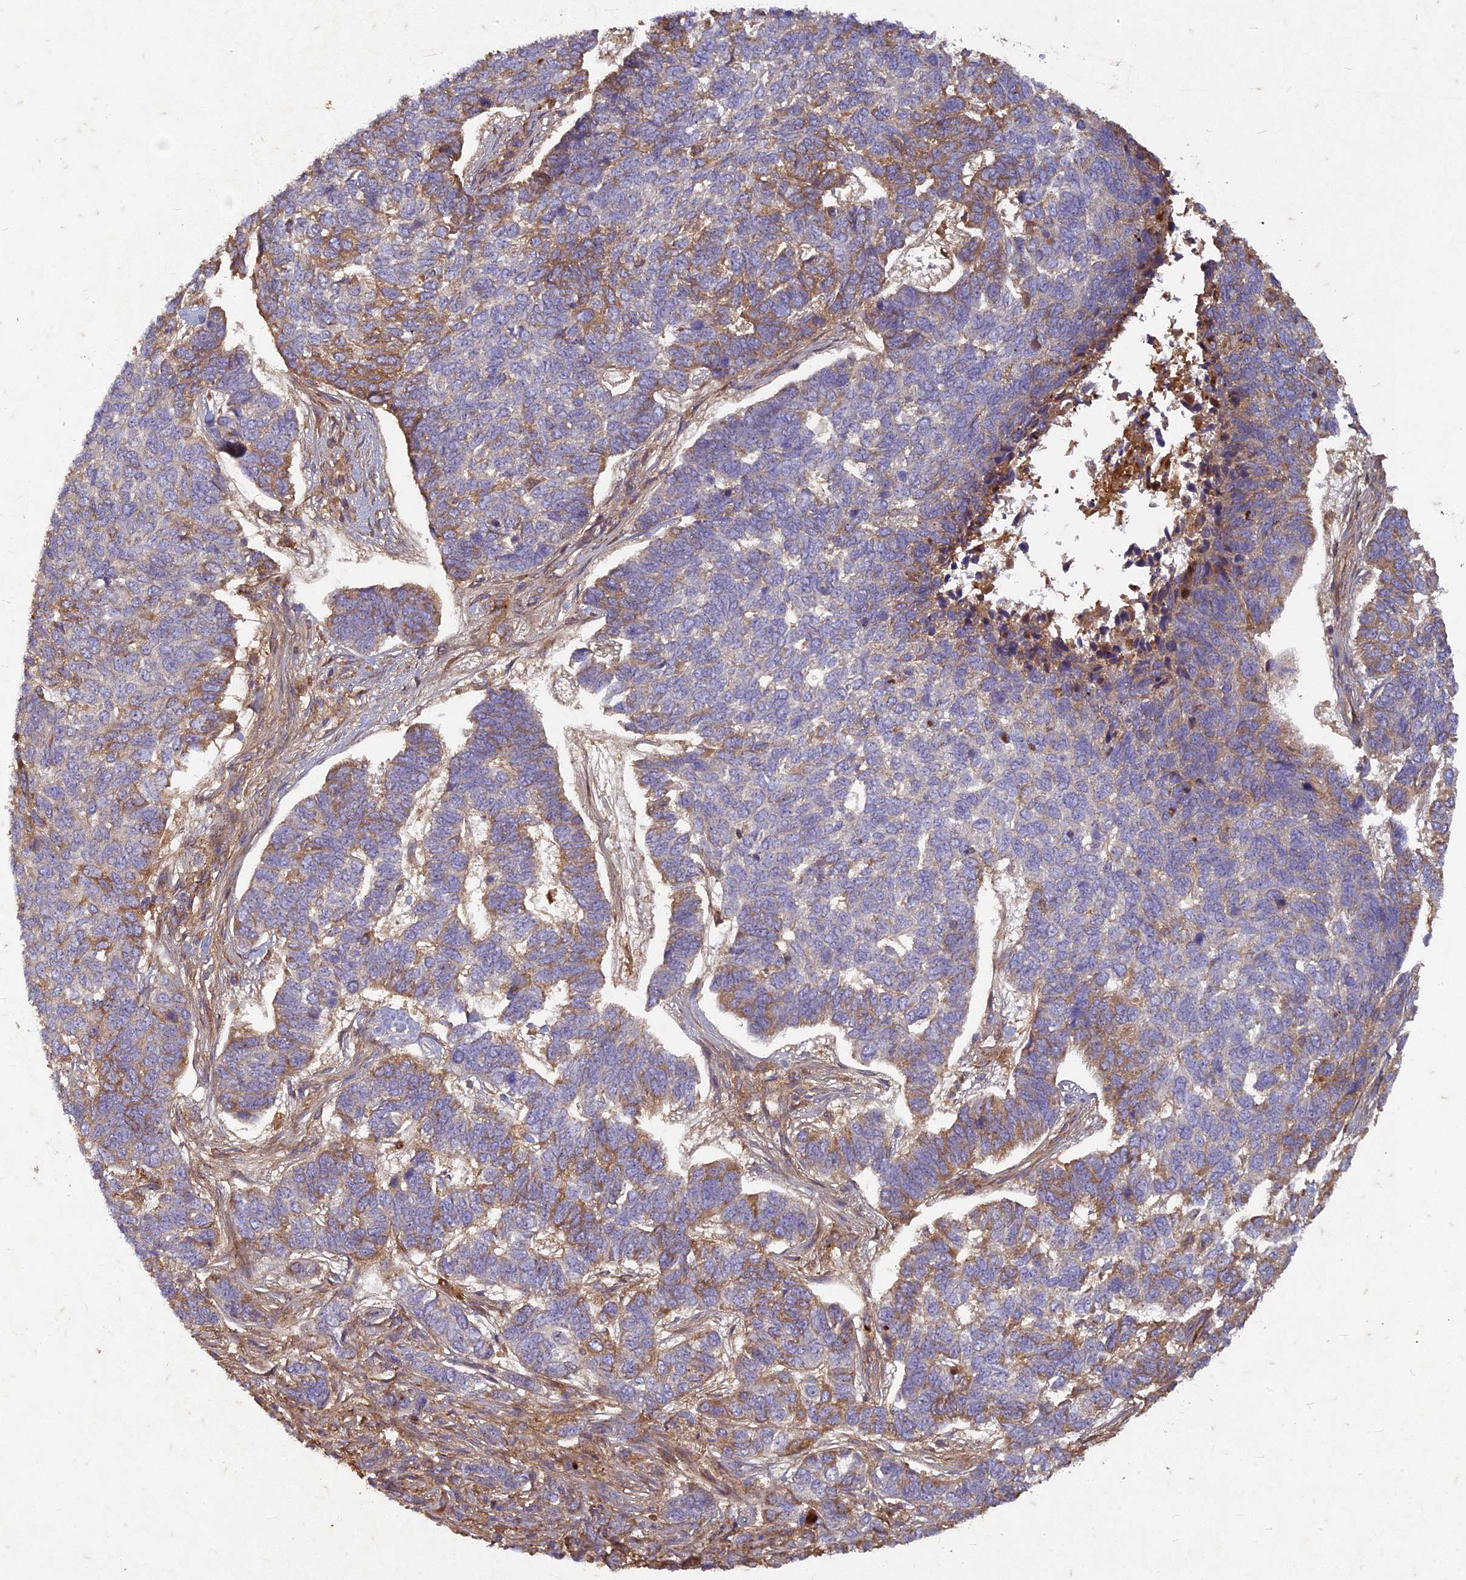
{"staining": {"intensity": "moderate", "quantity": "25%-75%", "location": "cytoplasmic/membranous"}, "tissue": "skin cancer", "cell_type": "Tumor cells", "image_type": "cancer", "snomed": [{"axis": "morphology", "description": "Basal cell carcinoma"}, {"axis": "topography", "description": "Skin"}], "caption": "Brown immunohistochemical staining in human skin cancer (basal cell carcinoma) displays moderate cytoplasmic/membranous positivity in approximately 25%-75% of tumor cells.", "gene": "TCF25", "patient": {"sex": "female", "age": 65}}